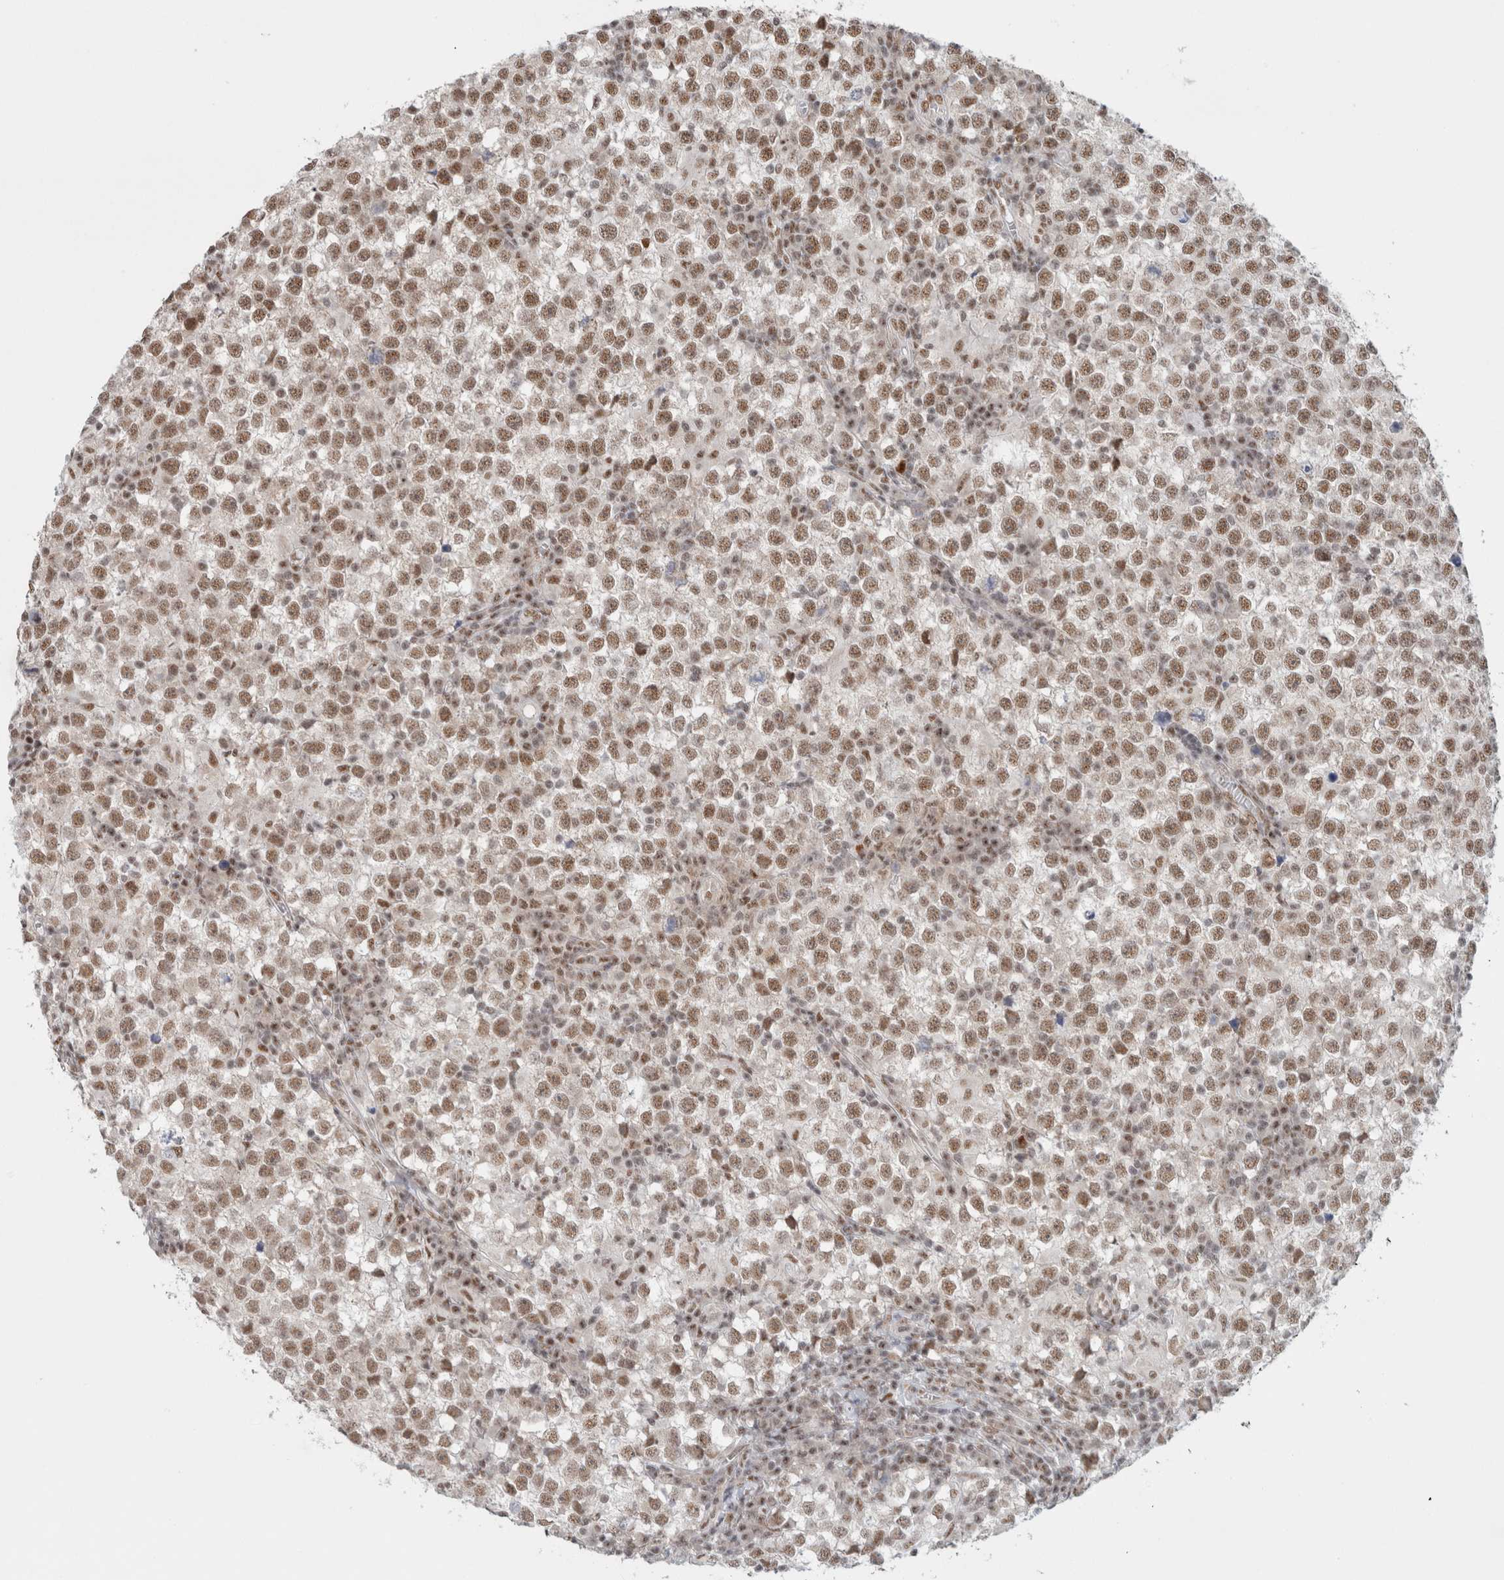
{"staining": {"intensity": "moderate", "quantity": ">75%", "location": "nuclear"}, "tissue": "testis cancer", "cell_type": "Tumor cells", "image_type": "cancer", "snomed": [{"axis": "morphology", "description": "Seminoma, NOS"}, {"axis": "topography", "description": "Testis"}], "caption": "Immunohistochemical staining of human seminoma (testis) reveals medium levels of moderate nuclear protein expression in approximately >75% of tumor cells.", "gene": "TRMT12", "patient": {"sex": "male", "age": 65}}